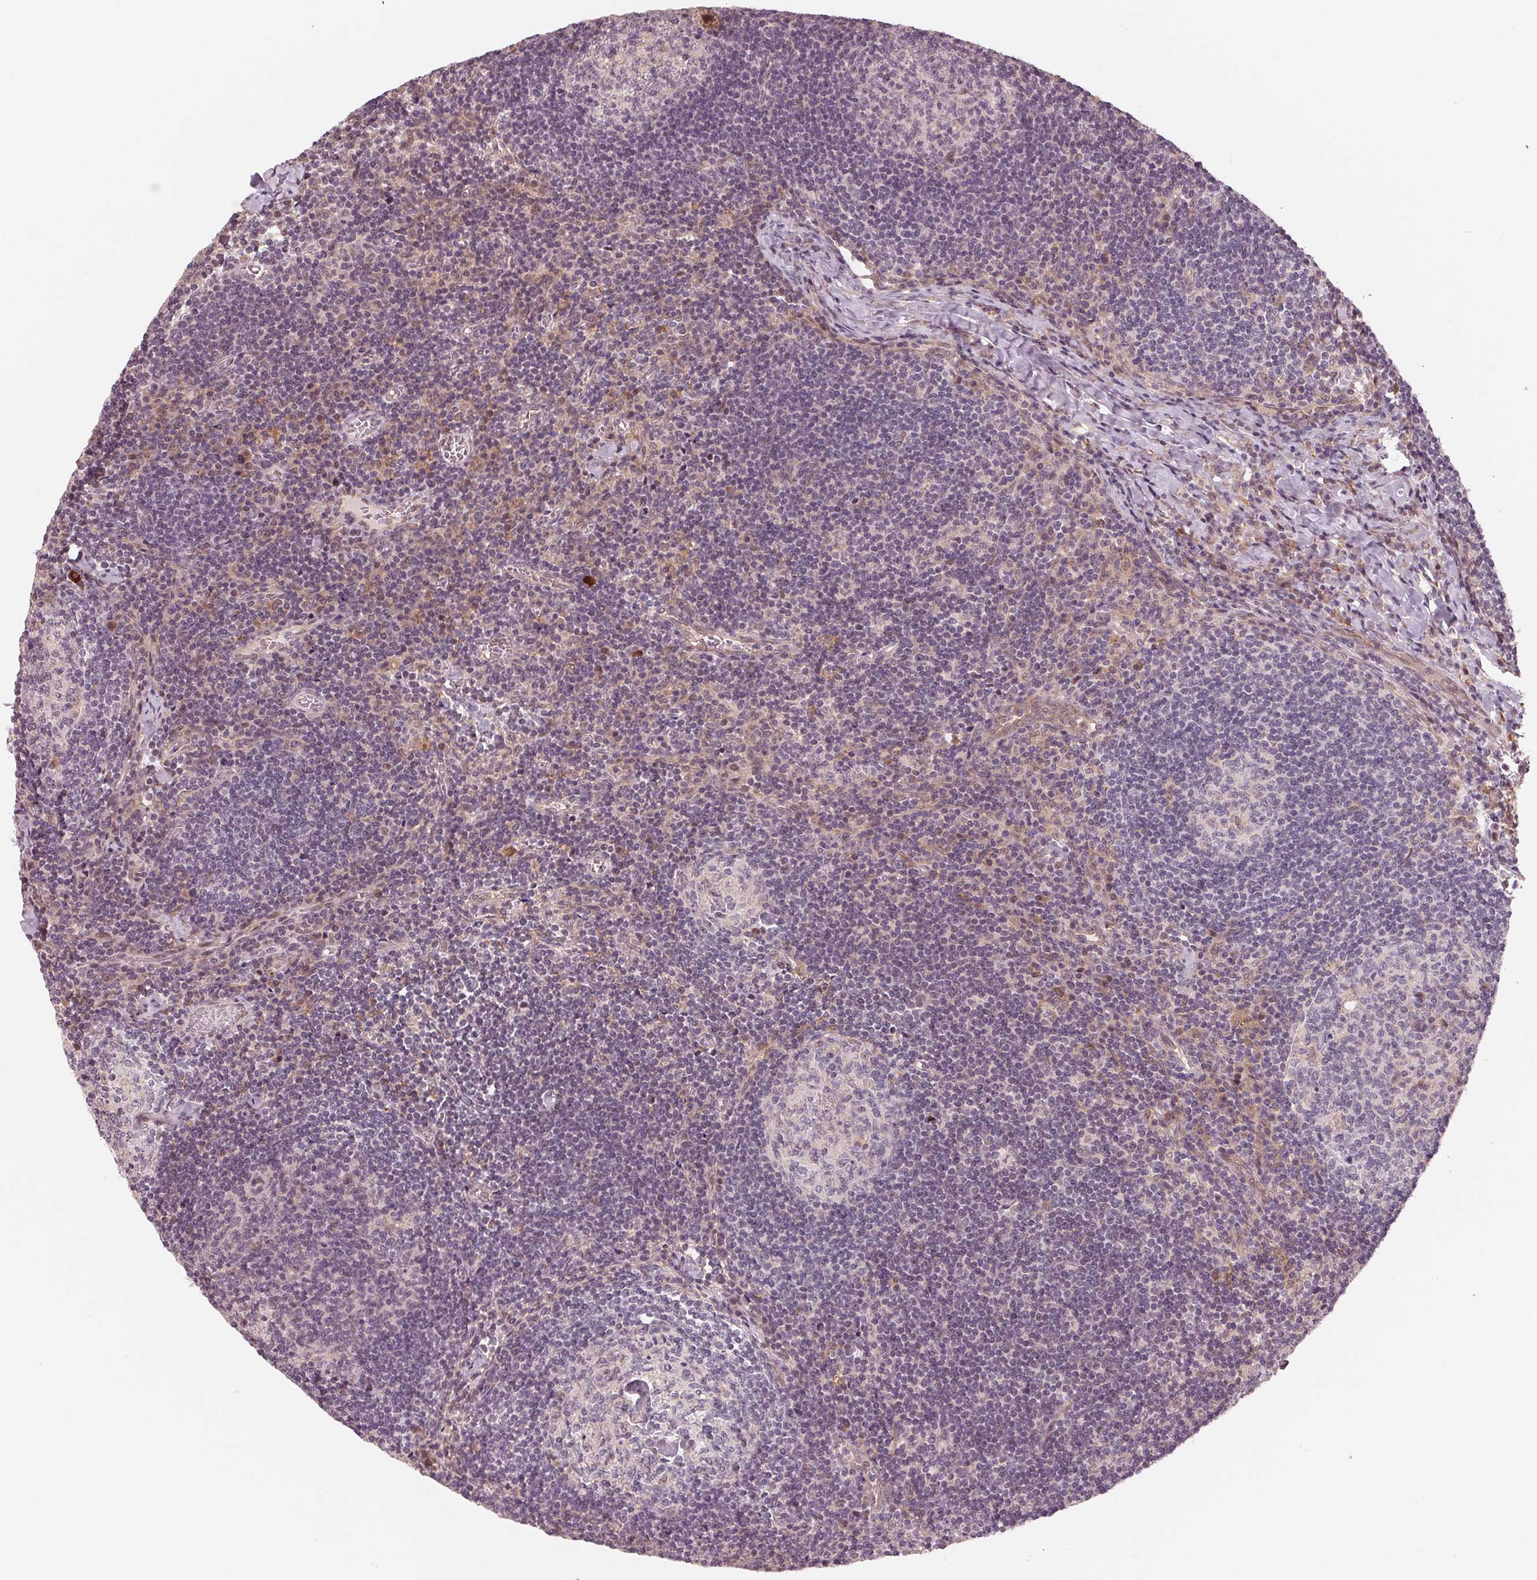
{"staining": {"intensity": "negative", "quantity": "none", "location": "none"}, "tissue": "lymph node", "cell_type": "Germinal center cells", "image_type": "normal", "snomed": [{"axis": "morphology", "description": "Normal tissue, NOS"}, {"axis": "topography", "description": "Lymph node"}], "caption": "A high-resolution image shows immunohistochemistry (IHC) staining of normal lymph node, which exhibits no significant expression in germinal center cells.", "gene": "IL9R", "patient": {"sex": "male", "age": 67}}